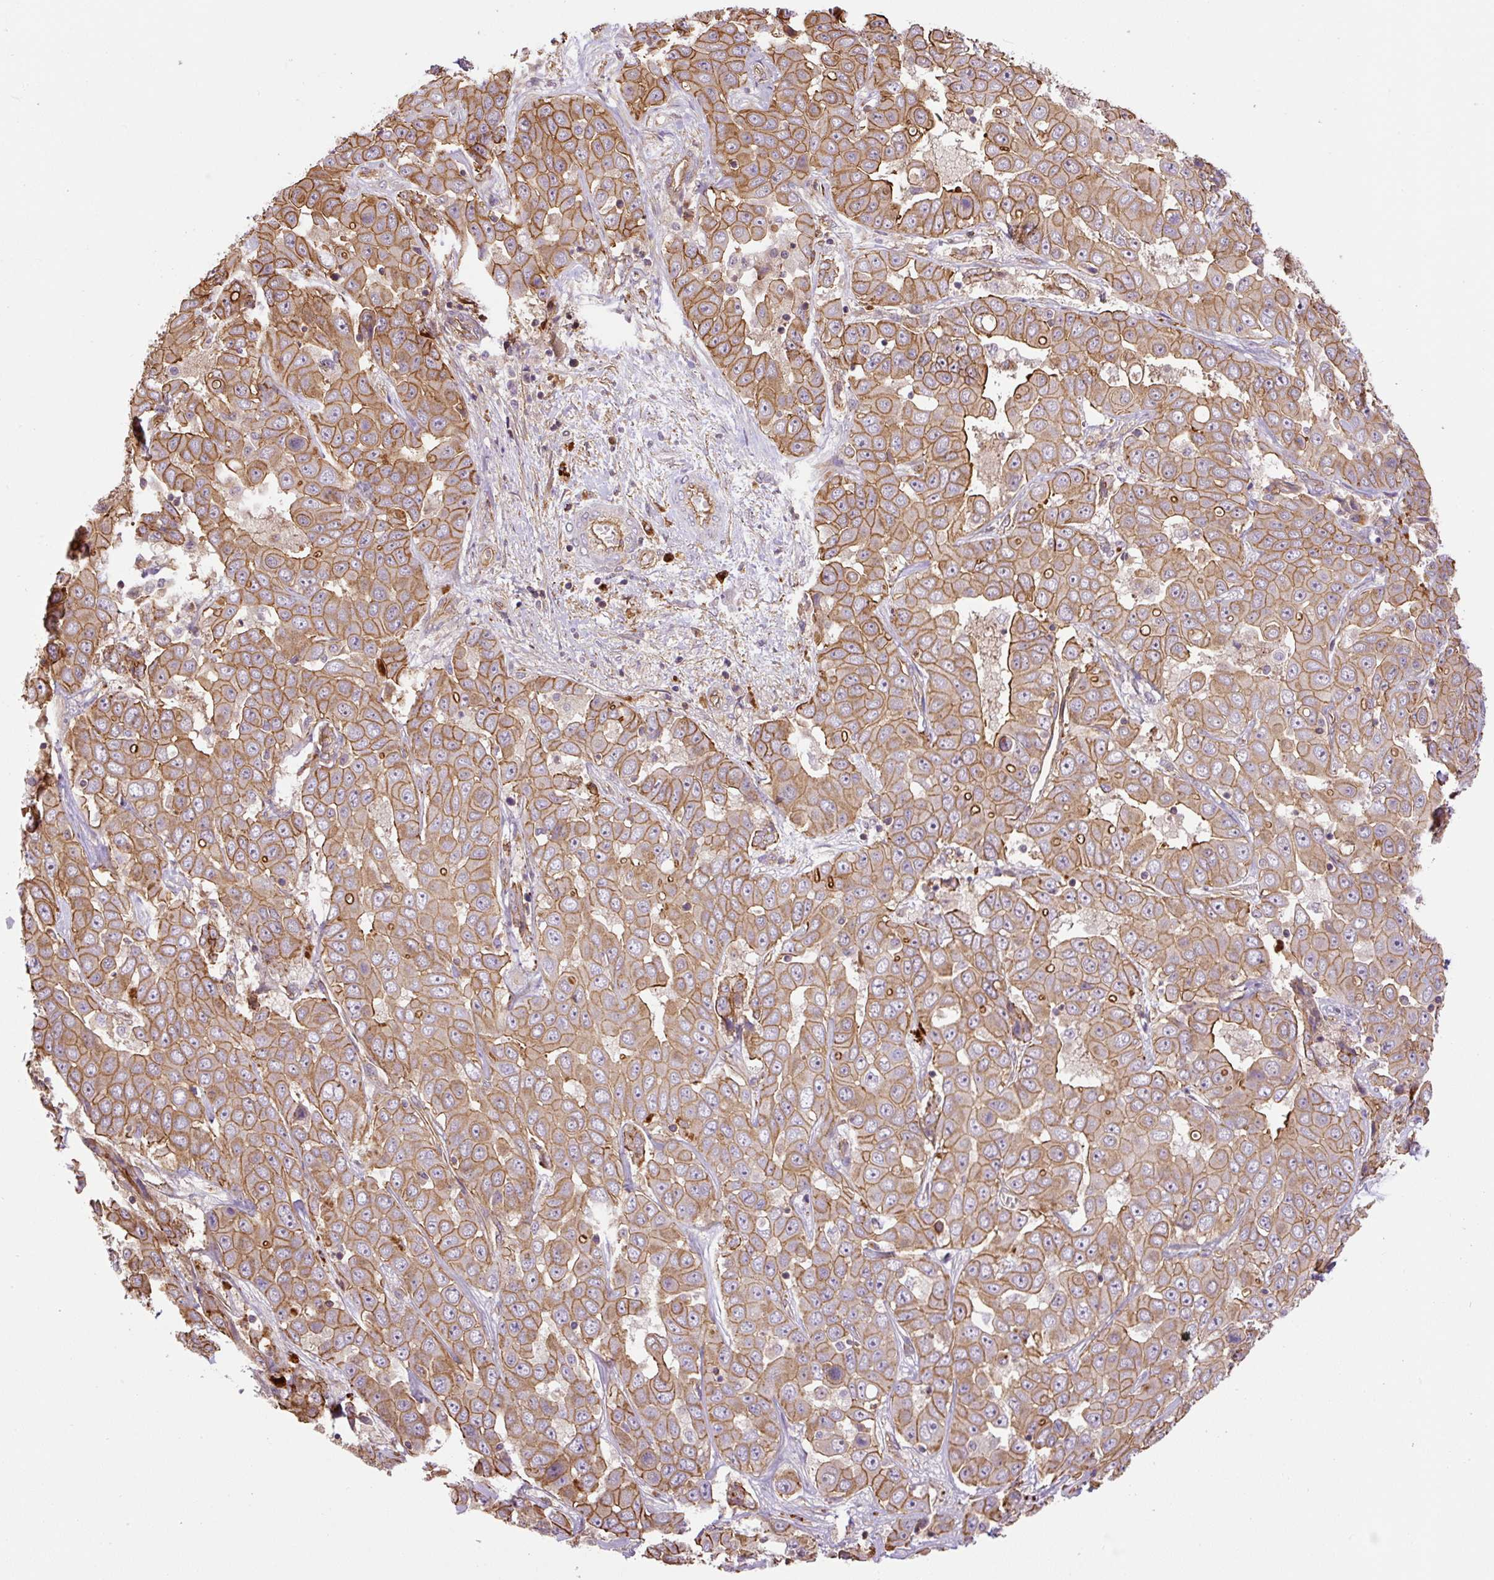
{"staining": {"intensity": "moderate", "quantity": ">75%", "location": "cytoplasmic/membranous"}, "tissue": "liver cancer", "cell_type": "Tumor cells", "image_type": "cancer", "snomed": [{"axis": "morphology", "description": "Cholangiocarcinoma"}, {"axis": "topography", "description": "Liver"}], "caption": "A medium amount of moderate cytoplasmic/membranous staining is present in about >75% of tumor cells in cholangiocarcinoma (liver) tissue.", "gene": "B3GALT5", "patient": {"sex": "female", "age": 52}}